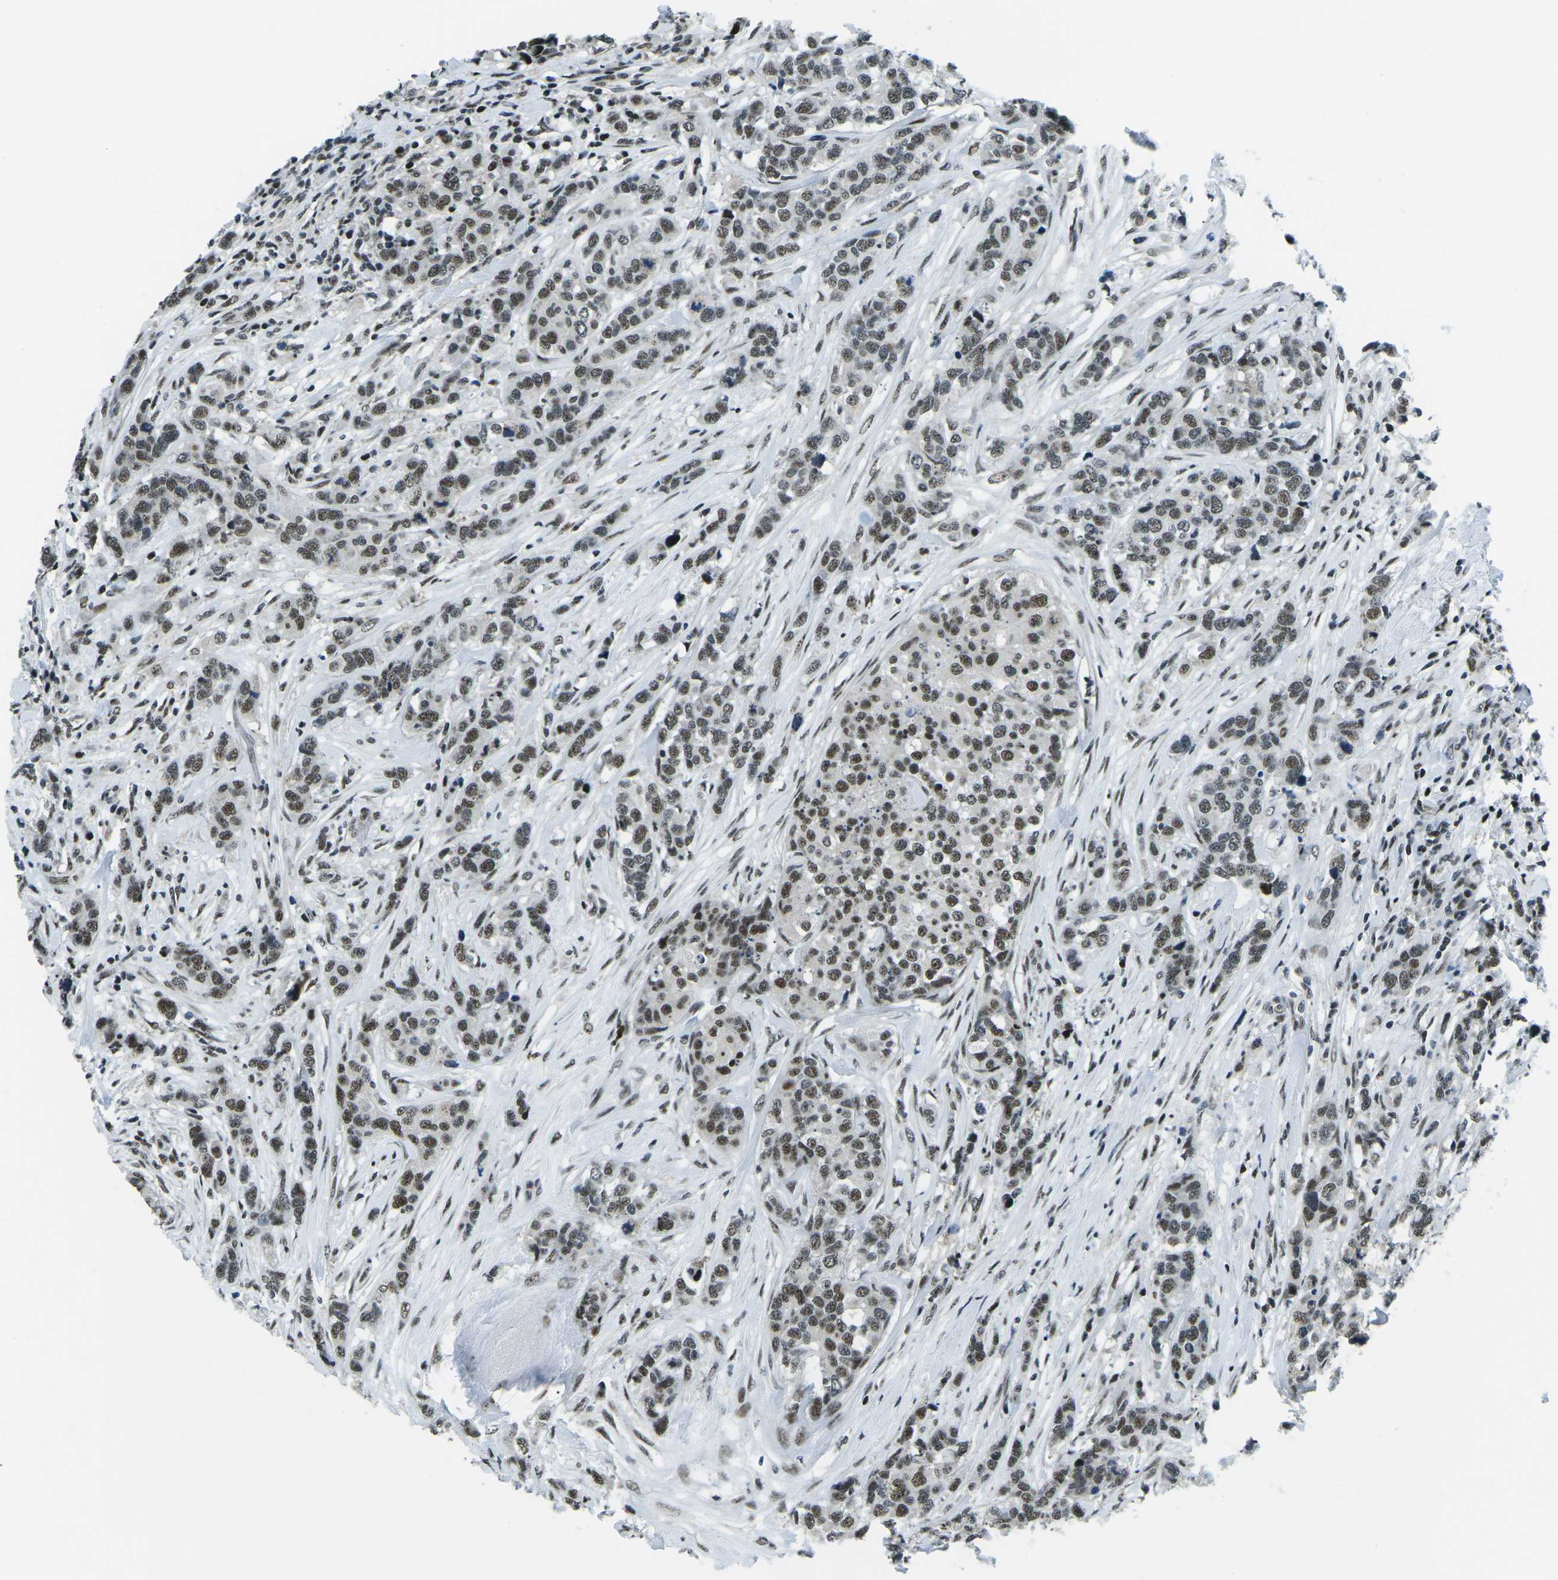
{"staining": {"intensity": "moderate", "quantity": ">75%", "location": "nuclear"}, "tissue": "breast cancer", "cell_type": "Tumor cells", "image_type": "cancer", "snomed": [{"axis": "morphology", "description": "Lobular carcinoma"}, {"axis": "topography", "description": "Breast"}], "caption": "Immunohistochemistry image of lobular carcinoma (breast) stained for a protein (brown), which shows medium levels of moderate nuclear staining in about >75% of tumor cells.", "gene": "RBL2", "patient": {"sex": "female", "age": 59}}